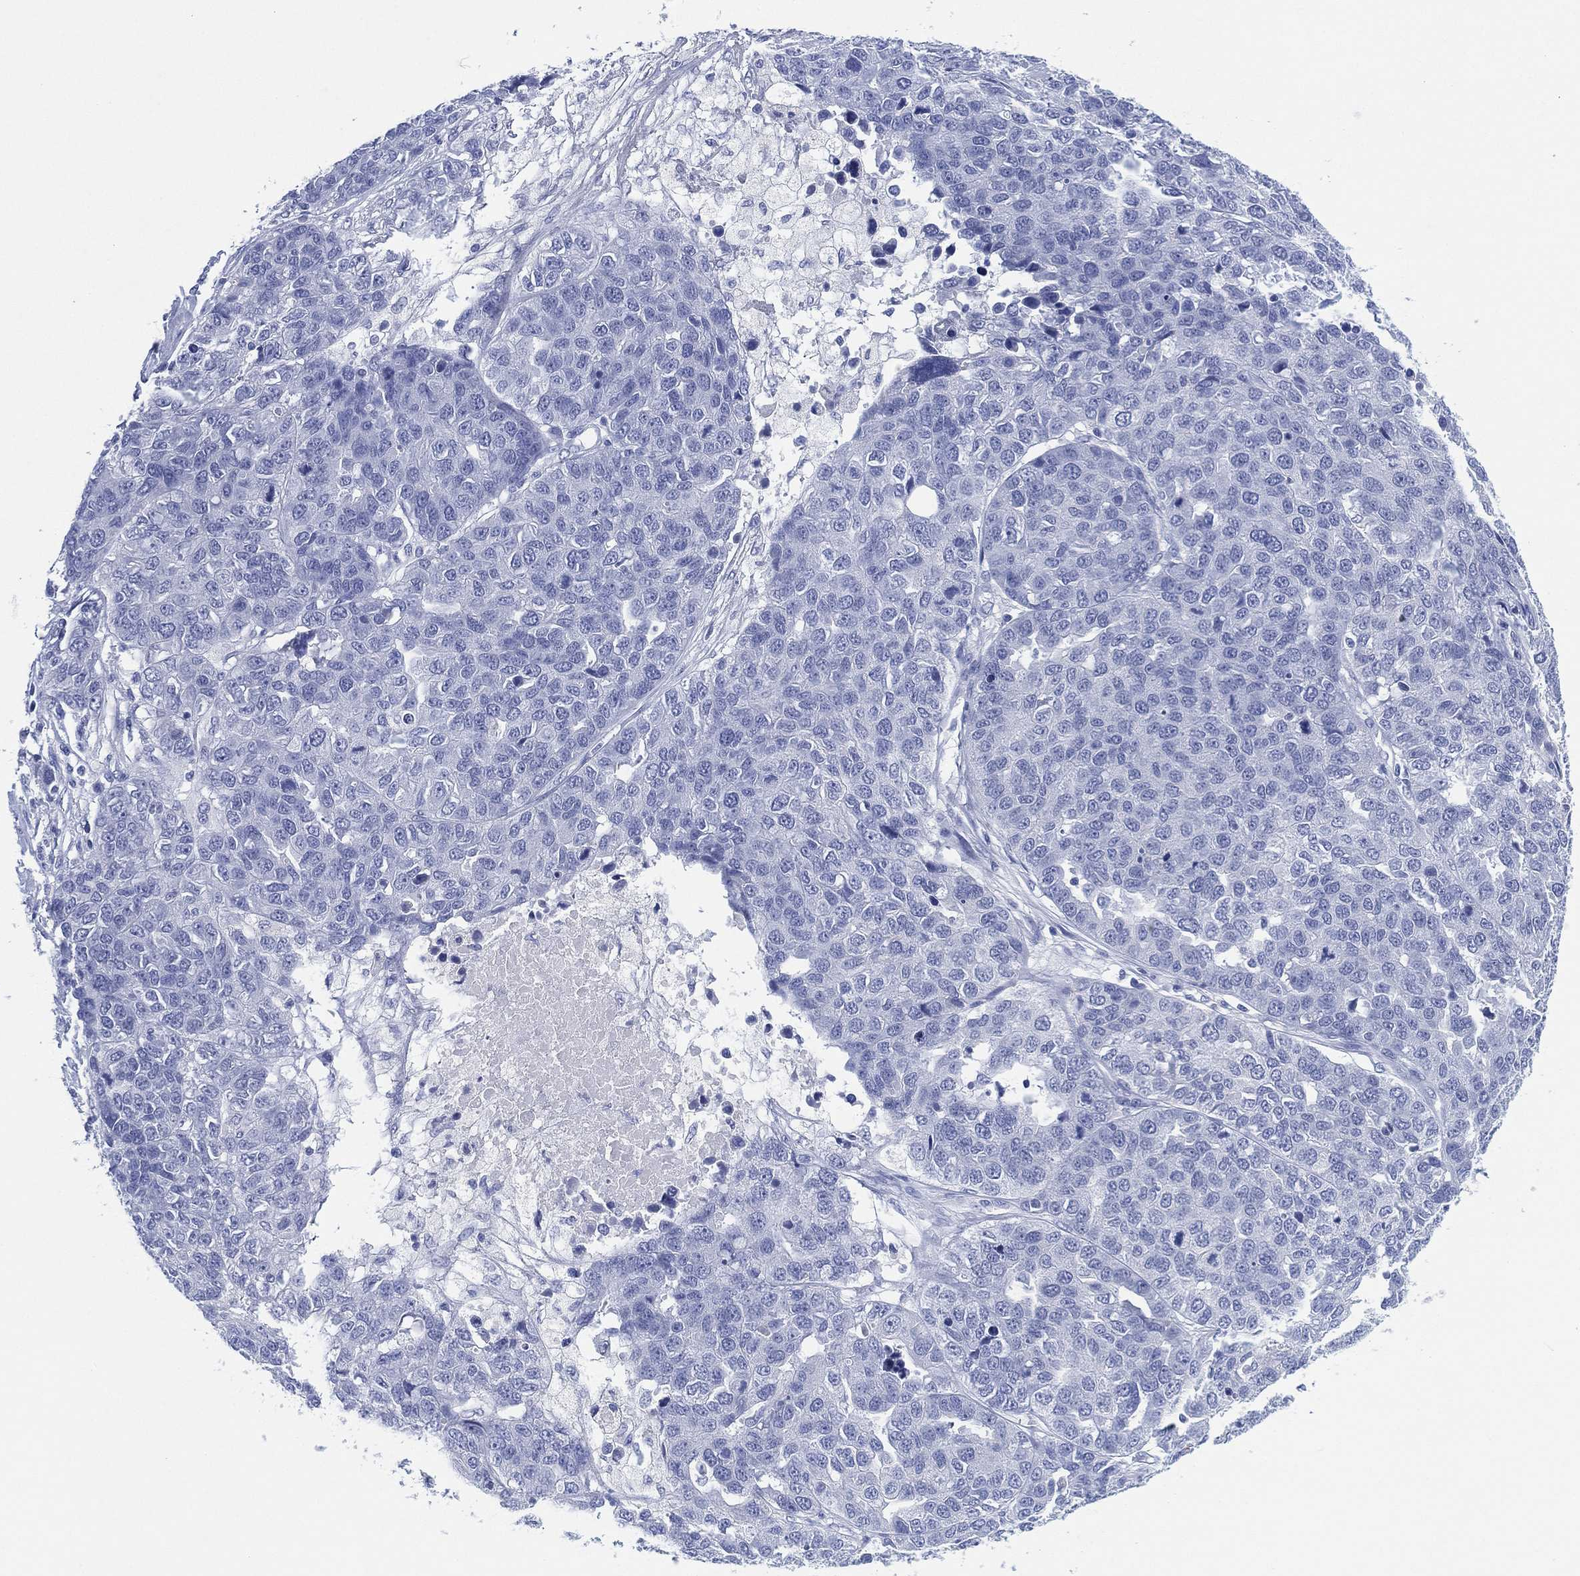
{"staining": {"intensity": "negative", "quantity": "none", "location": "none"}, "tissue": "ovarian cancer", "cell_type": "Tumor cells", "image_type": "cancer", "snomed": [{"axis": "morphology", "description": "Cystadenocarcinoma, serous, NOS"}, {"axis": "topography", "description": "Ovary"}], "caption": "Photomicrograph shows no protein expression in tumor cells of ovarian cancer (serous cystadenocarcinoma) tissue. (IHC, brightfield microscopy, high magnification).", "gene": "SLC9C2", "patient": {"sex": "female", "age": 87}}